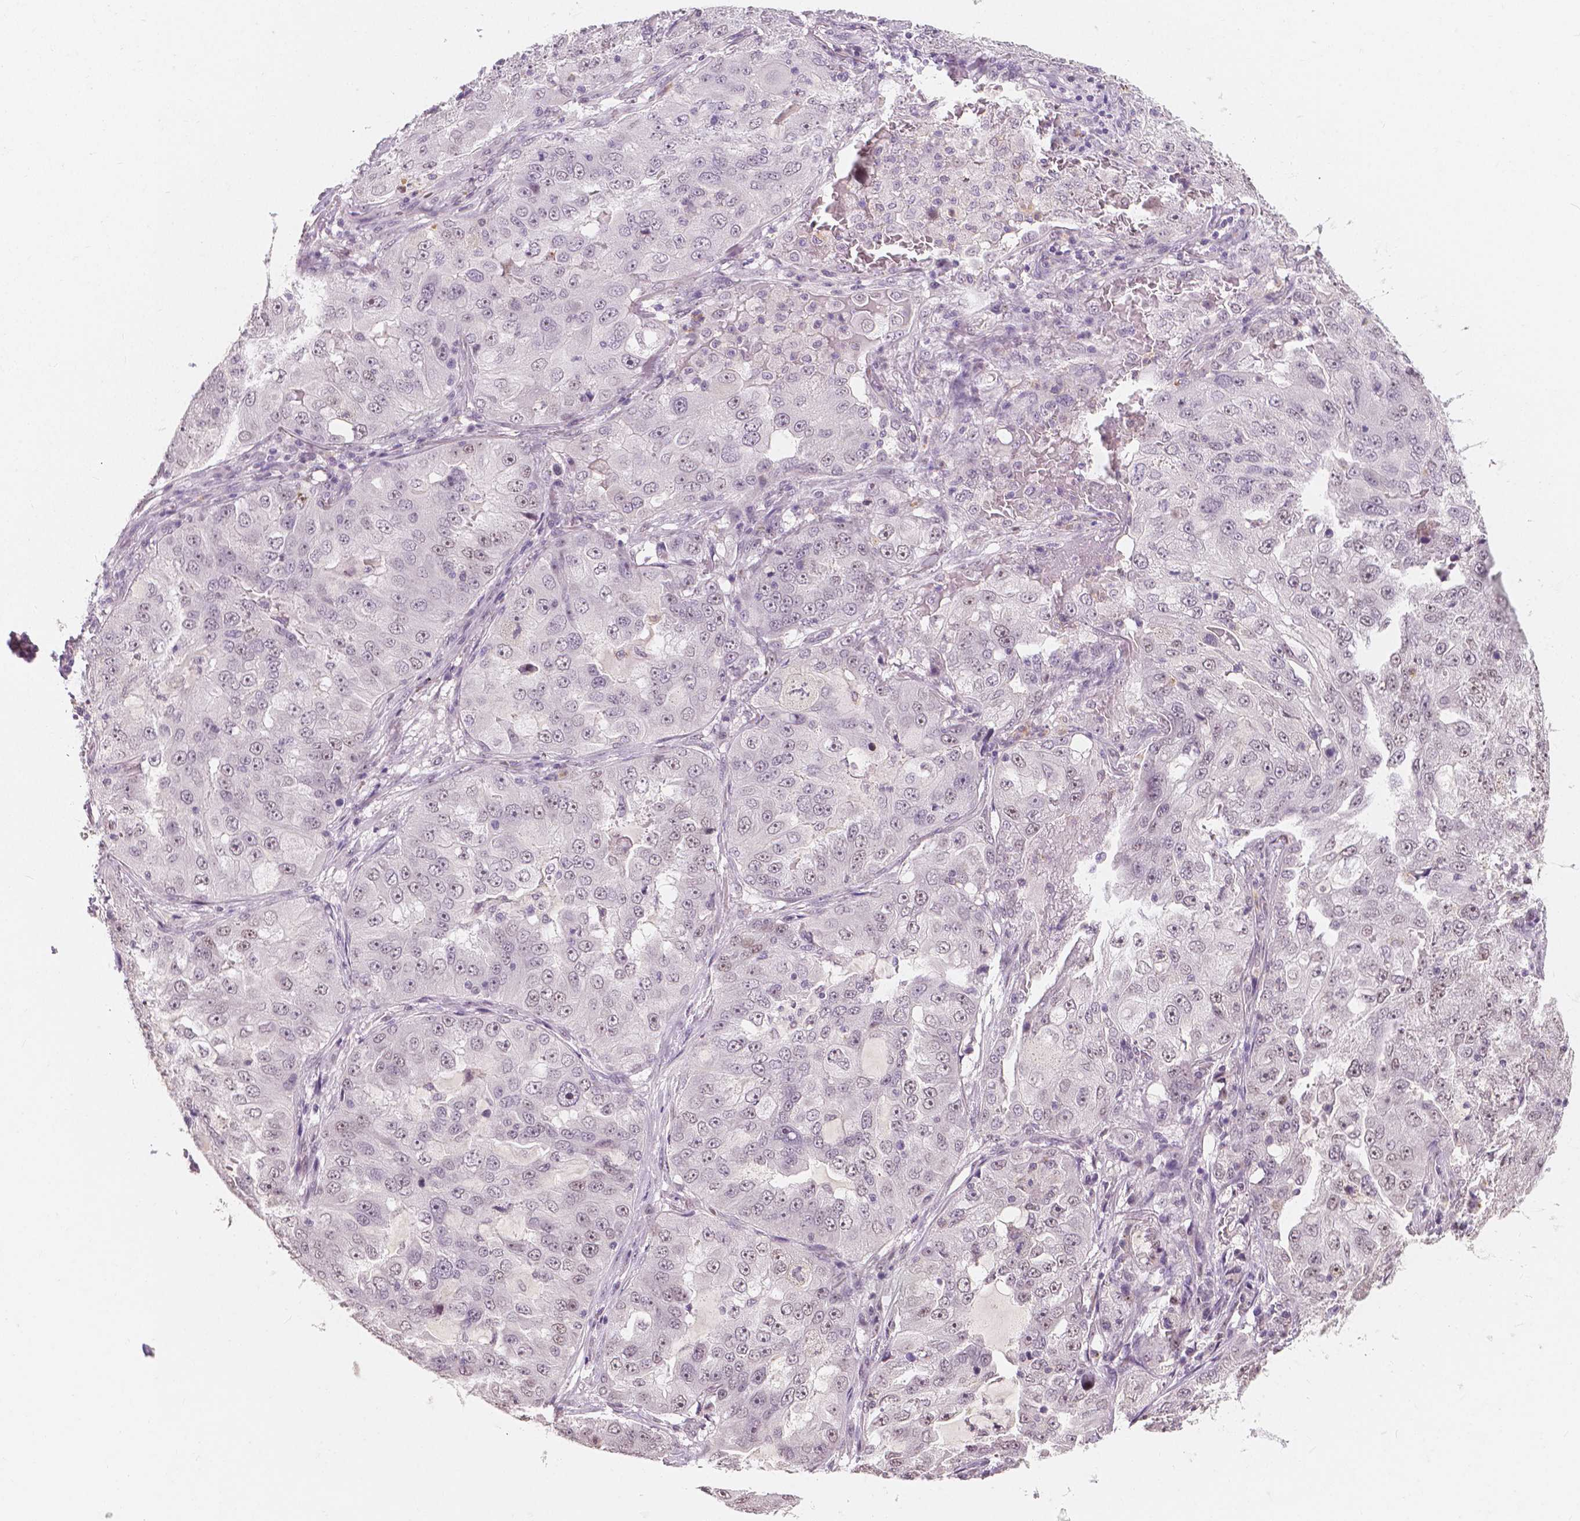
{"staining": {"intensity": "weak", "quantity": "<25%", "location": "nuclear"}, "tissue": "lung cancer", "cell_type": "Tumor cells", "image_type": "cancer", "snomed": [{"axis": "morphology", "description": "Adenocarcinoma, NOS"}, {"axis": "topography", "description": "Lung"}], "caption": "A histopathology image of adenocarcinoma (lung) stained for a protein reveals no brown staining in tumor cells. (DAB immunohistochemistry visualized using brightfield microscopy, high magnification).", "gene": "NOLC1", "patient": {"sex": "female", "age": 61}}